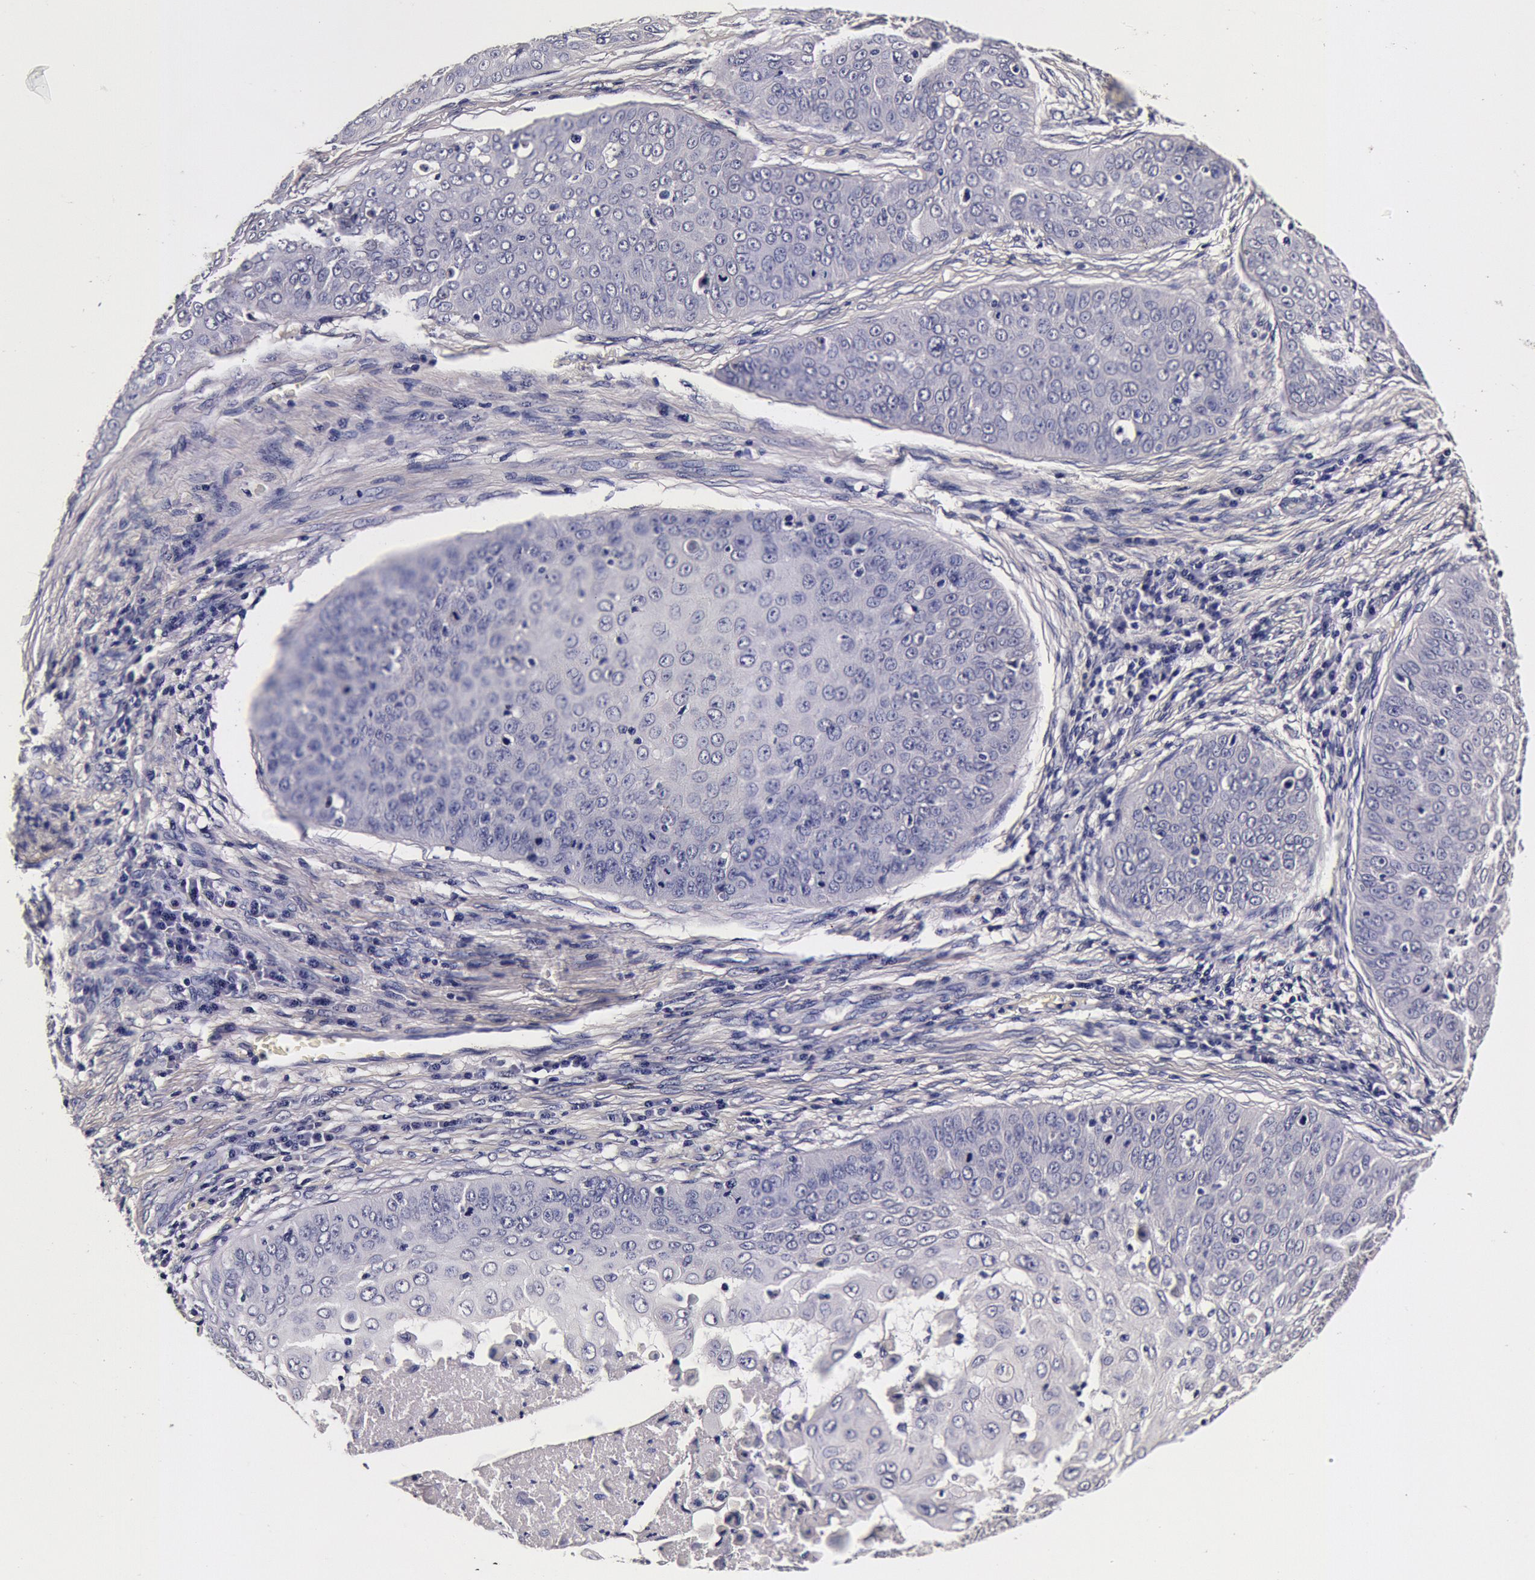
{"staining": {"intensity": "negative", "quantity": "none", "location": "none"}, "tissue": "skin cancer", "cell_type": "Tumor cells", "image_type": "cancer", "snomed": [{"axis": "morphology", "description": "Squamous cell carcinoma, NOS"}, {"axis": "topography", "description": "Skin"}], "caption": "A micrograph of human skin cancer (squamous cell carcinoma) is negative for staining in tumor cells.", "gene": "CCDC22", "patient": {"sex": "male", "age": 82}}